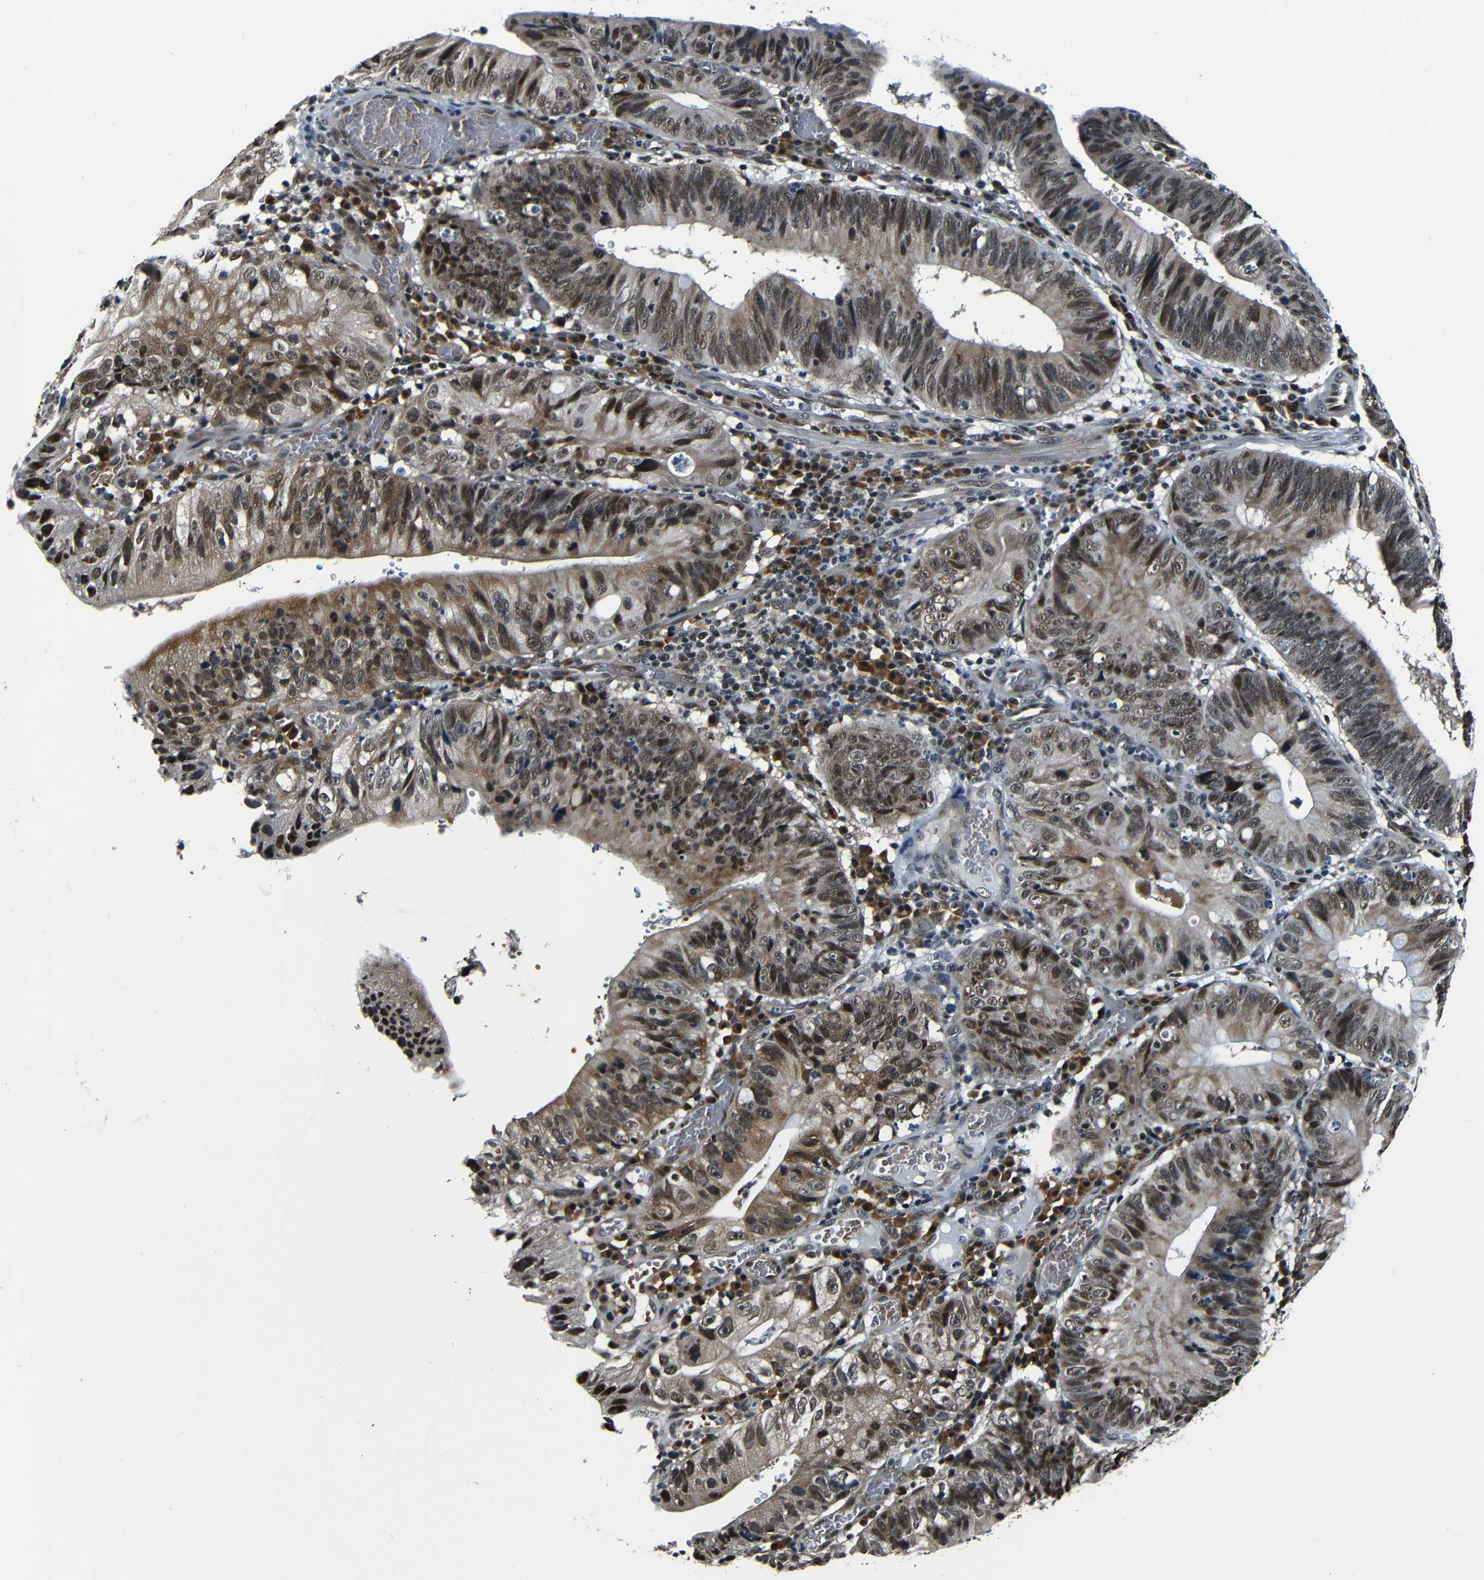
{"staining": {"intensity": "moderate", "quantity": ">75%", "location": "cytoplasmic/membranous,nuclear"}, "tissue": "stomach cancer", "cell_type": "Tumor cells", "image_type": "cancer", "snomed": [{"axis": "morphology", "description": "Adenocarcinoma, NOS"}, {"axis": "topography", "description": "Stomach"}], "caption": "Adenocarcinoma (stomach) stained with immunohistochemistry displays moderate cytoplasmic/membranous and nuclear expression in approximately >75% of tumor cells.", "gene": "FOXD4", "patient": {"sex": "male", "age": 59}}